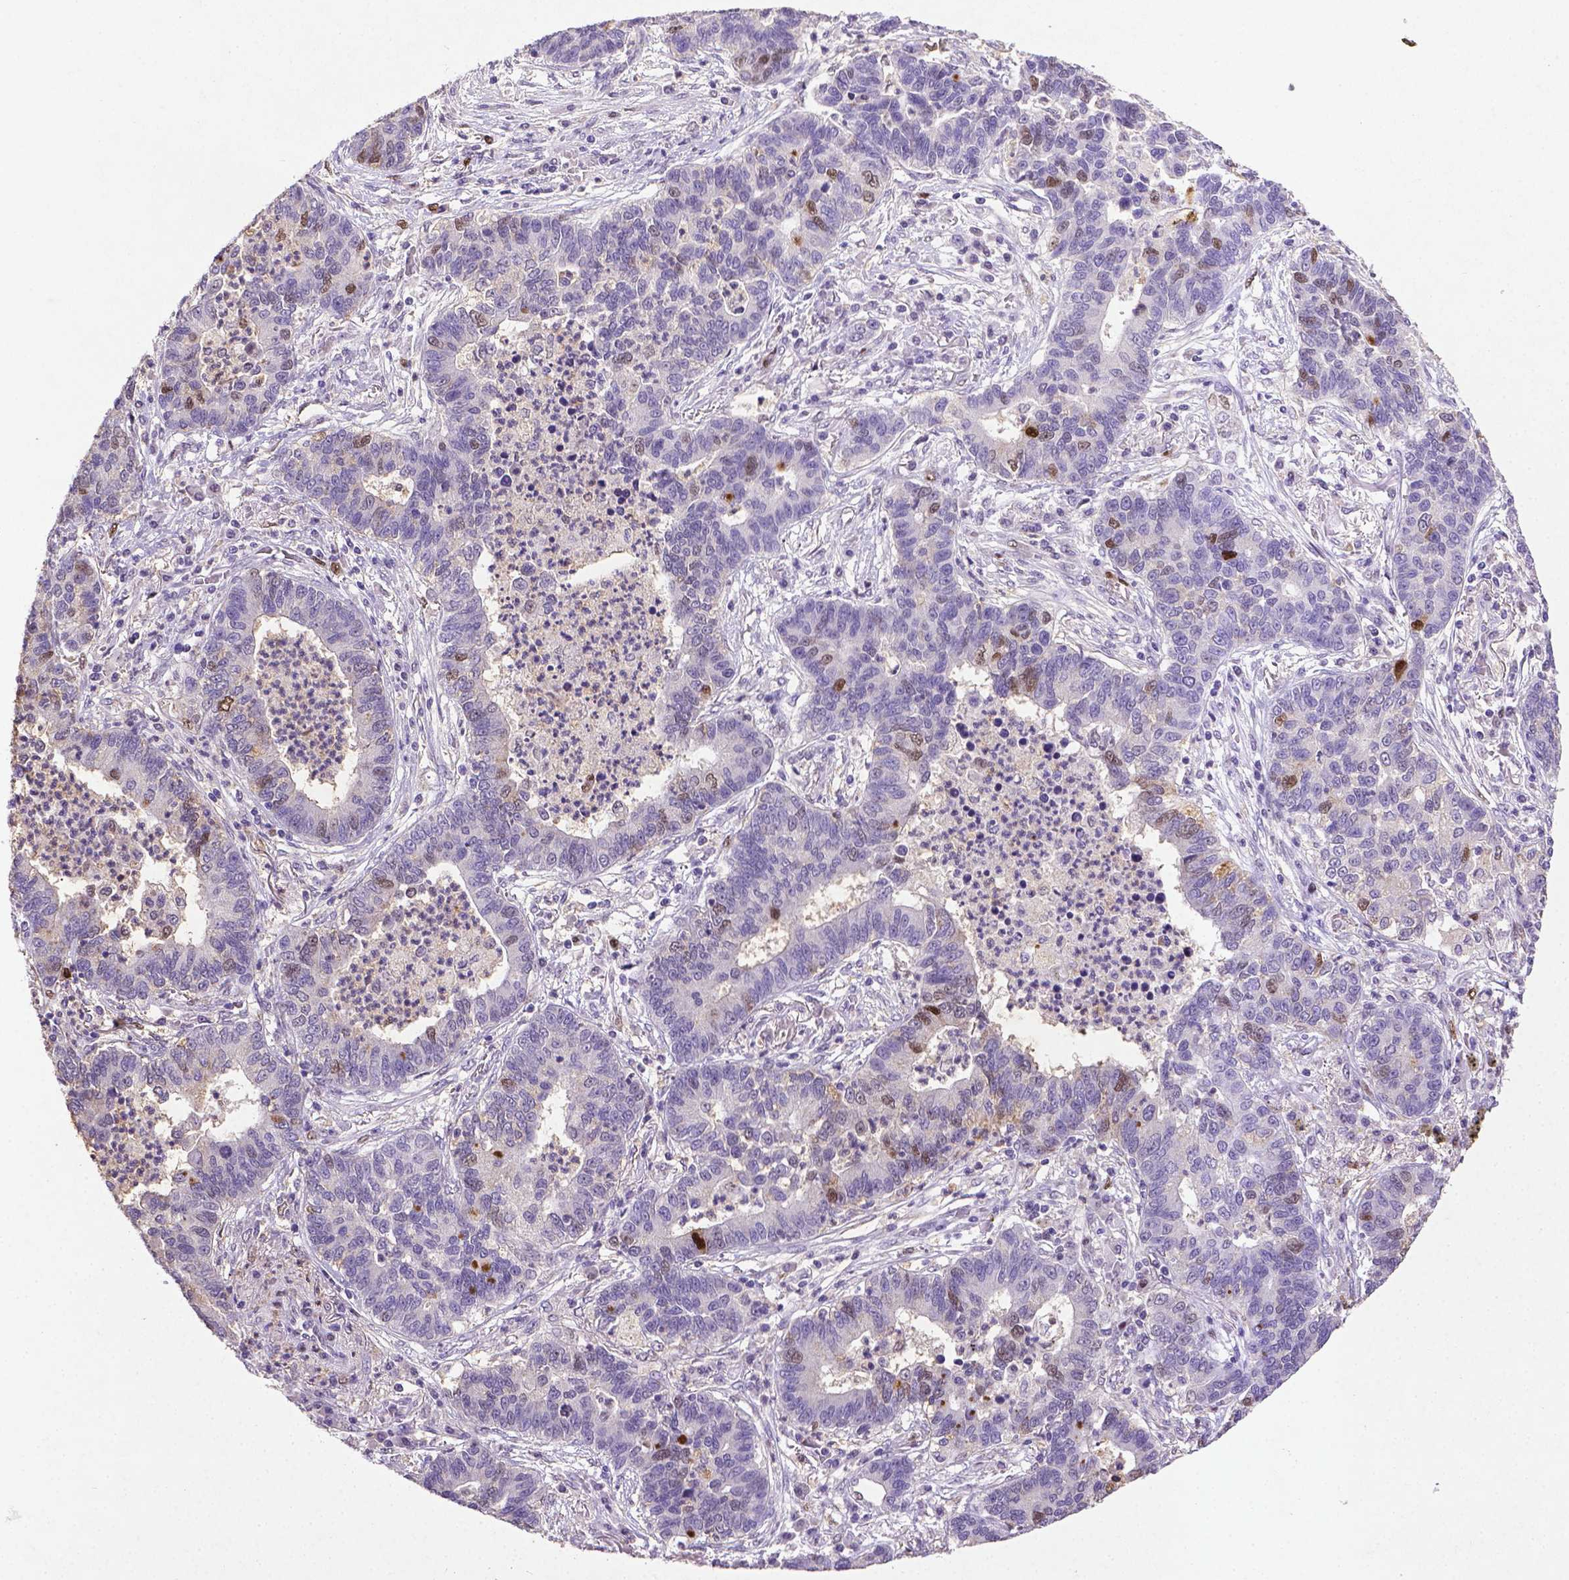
{"staining": {"intensity": "moderate", "quantity": "<25%", "location": "nuclear"}, "tissue": "lung cancer", "cell_type": "Tumor cells", "image_type": "cancer", "snomed": [{"axis": "morphology", "description": "Adenocarcinoma, NOS"}, {"axis": "topography", "description": "Lung"}], "caption": "A micrograph of human adenocarcinoma (lung) stained for a protein displays moderate nuclear brown staining in tumor cells. Using DAB (3,3'-diaminobenzidine) (brown) and hematoxylin (blue) stains, captured at high magnification using brightfield microscopy.", "gene": "CDKN1A", "patient": {"sex": "female", "age": 57}}